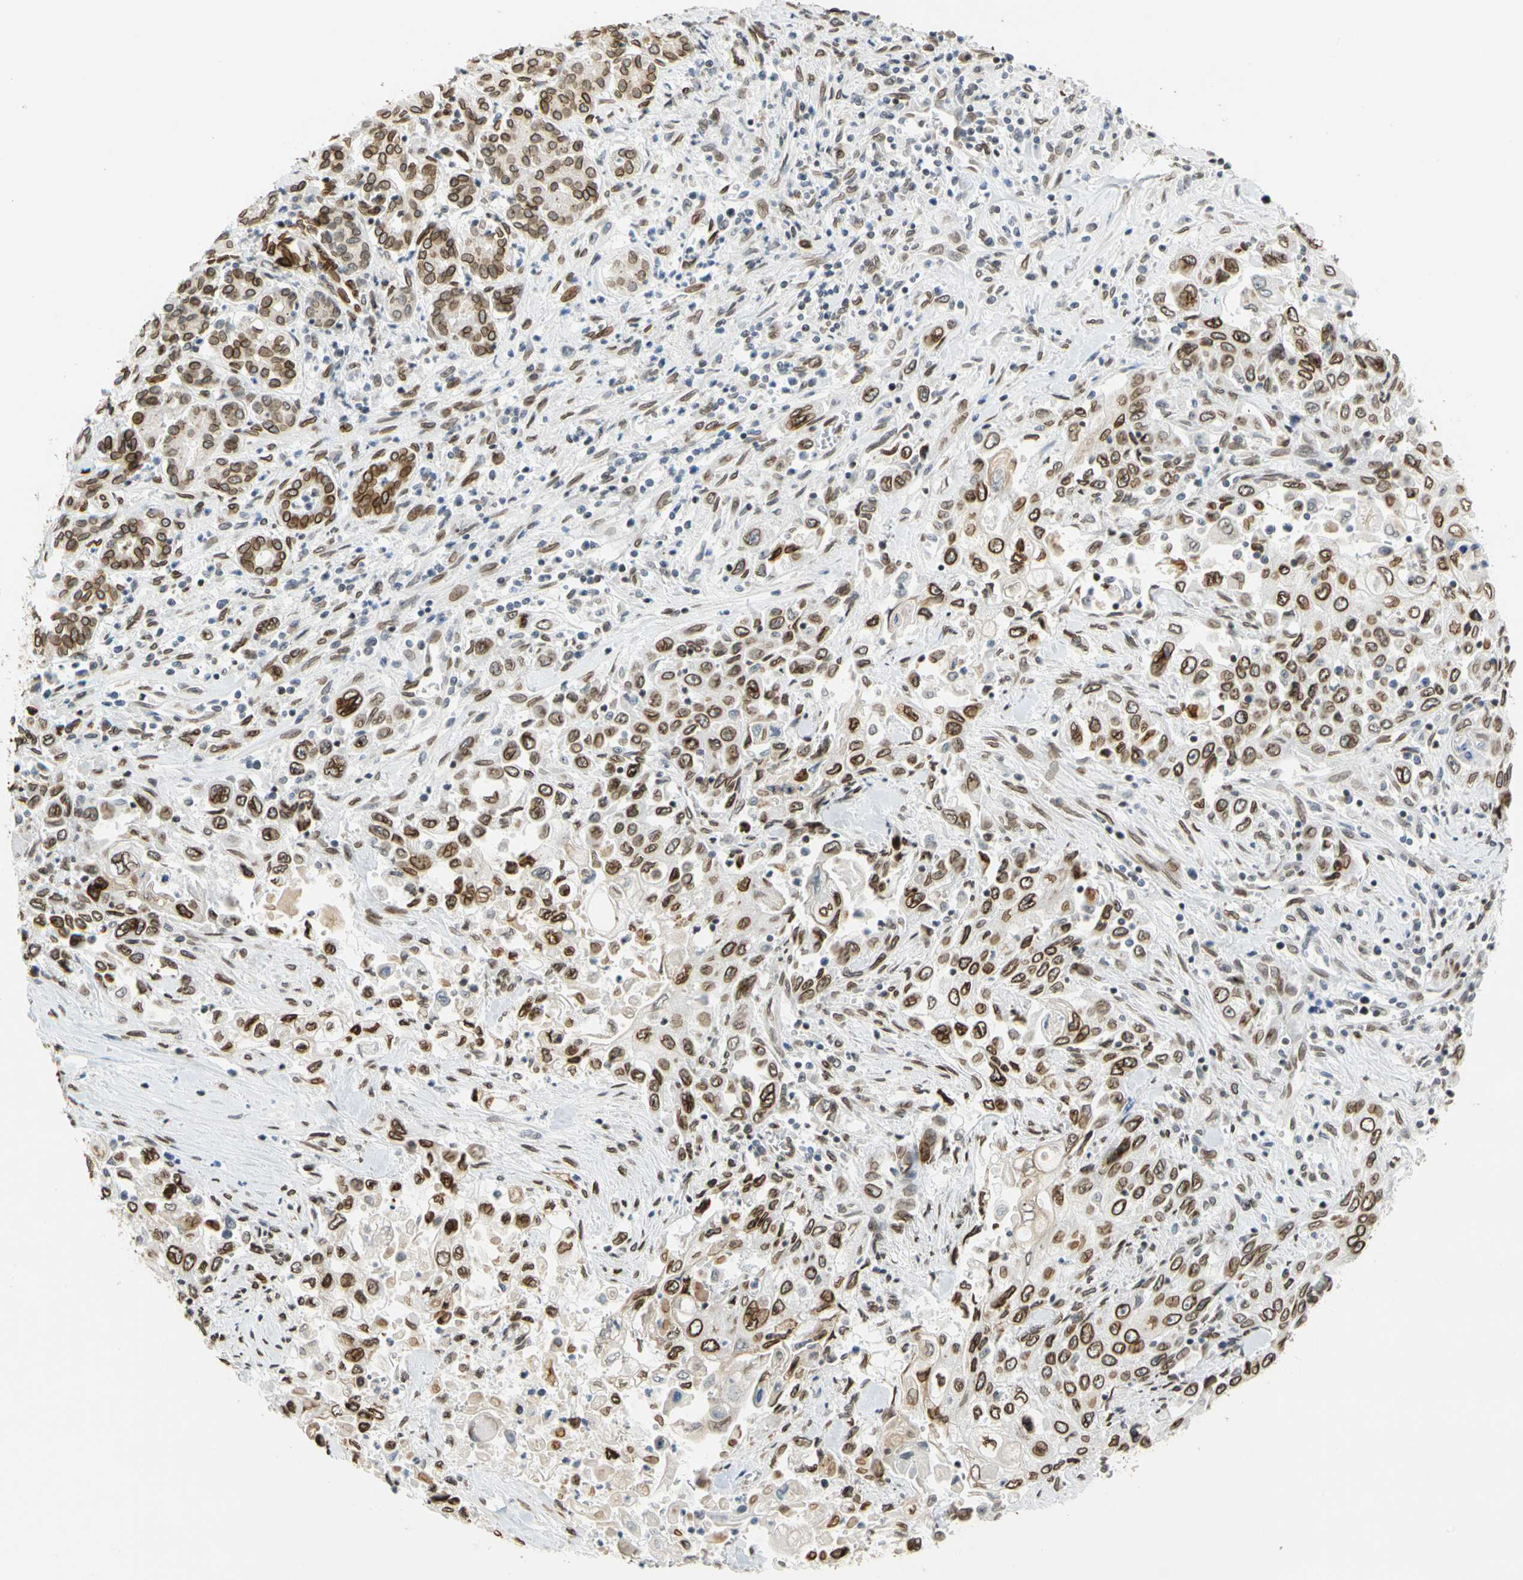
{"staining": {"intensity": "strong", "quantity": ">75%", "location": "cytoplasmic/membranous,nuclear"}, "tissue": "pancreatic cancer", "cell_type": "Tumor cells", "image_type": "cancer", "snomed": [{"axis": "morphology", "description": "Adenocarcinoma, NOS"}, {"axis": "topography", "description": "Pancreas"}], "caption": "Brown immunohistochemical staining in pancreatic cancer shows strong cytoplasmic/membranous and nuclear staining in approximately >75% of tumor cells.", "gene": "SUN1", "patient": {"sex": "male", "age": 70}}